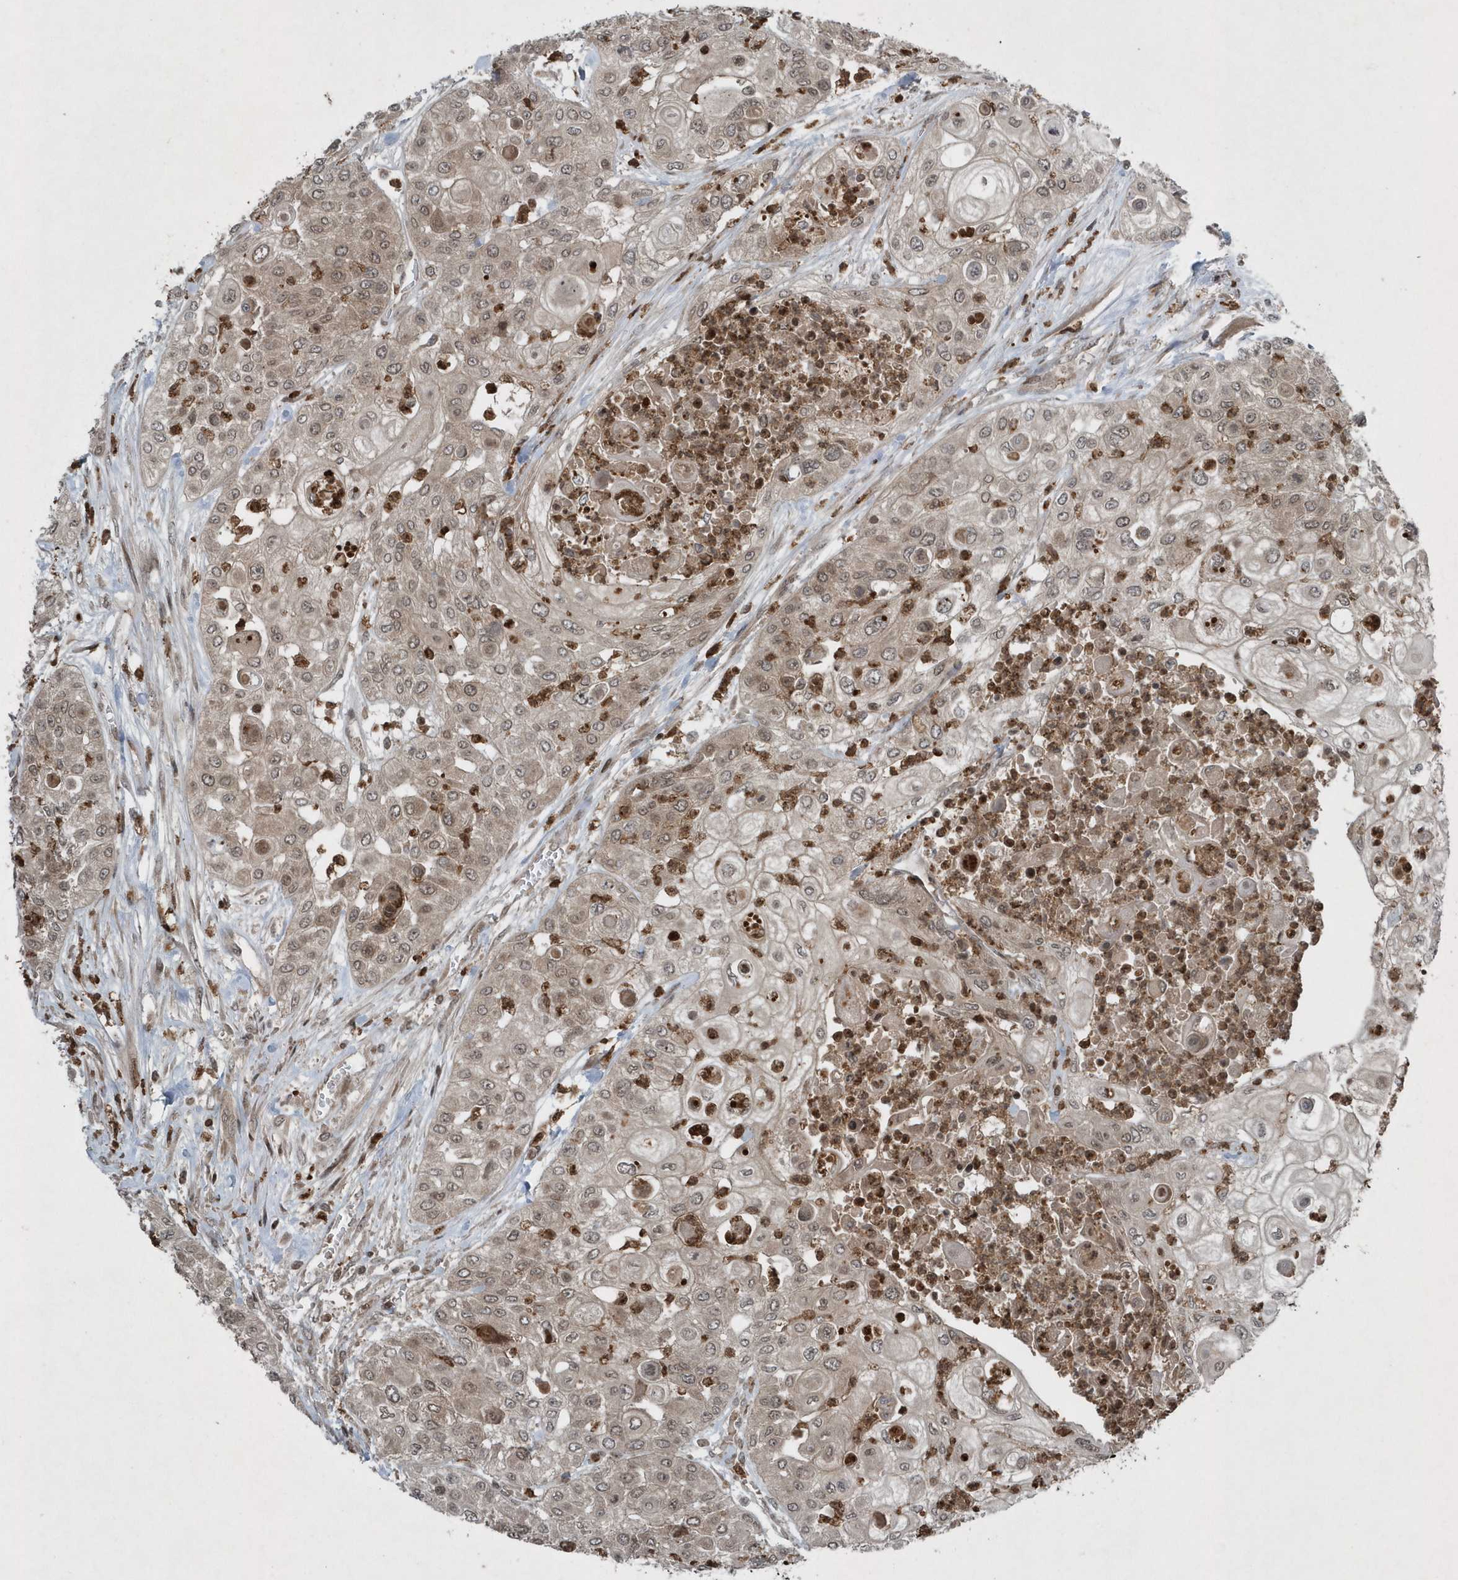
{"staining": {"intensity": "weak", "quantity": ">75%", "location": "cytoplasmic/membranous,nuclear"}, "tissue": "urothelial cancer", "cell_type": "Tumor cells", "image_type": "cancer", "snomed": [{"axis": "morphology", "description": "Urothelial carcinoma, High grade"}, {"axis": "topography", "description": "Urinary bladder"}], "caption": "This micrograph reveals high-grade urothelial carcinoma stained with immunohistochemistry (IHC) to label a protein in brown. The cytoplasmic/membranous and nuclear of tumor cells show weak positivity for the protein. Nuclei are counter-stained blue.", "gene": "EIF2B1", "patient": {"sex": "female", "age": 79}}